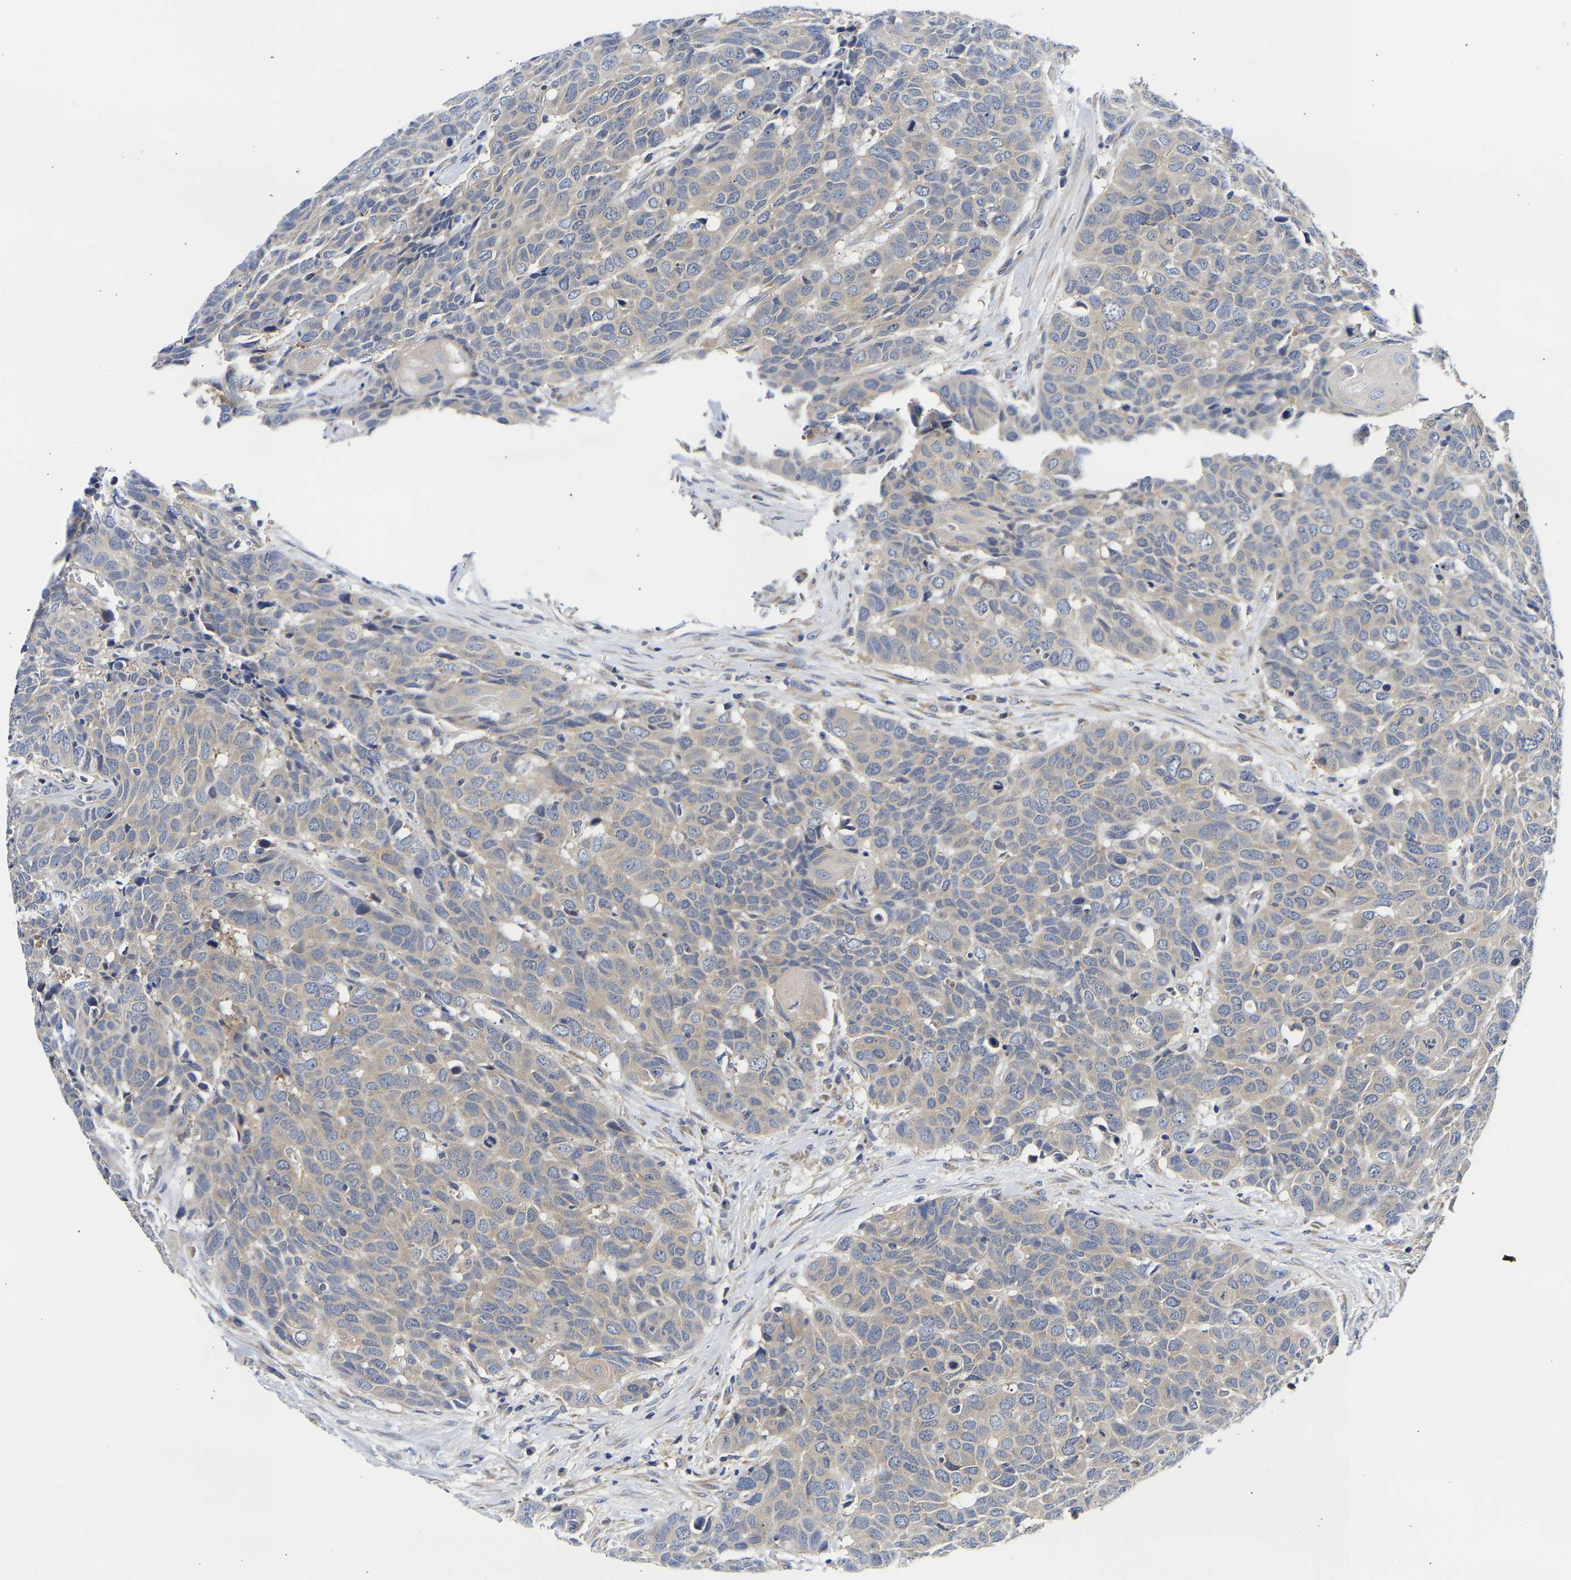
{"staining": {"intensity": "negative", "quantity": "none", "location": "none"}, "tissue": "head and neck cancer", "cell_type": "Tumor cells", "image_type": "cancer", "snomed": [{"axis": "morphology", "description": "Squamous cell carcinoma, NOS"}, {"axis": "topography", "description": "Head-Neck"}], "caption": "DAB immunohistochemical staining of human squamous cell carcinoma (head and neck) shows no significant staining in tumor cells.", "gene": "CCDC6", "patient": {"sex": "male", "age": 66}}